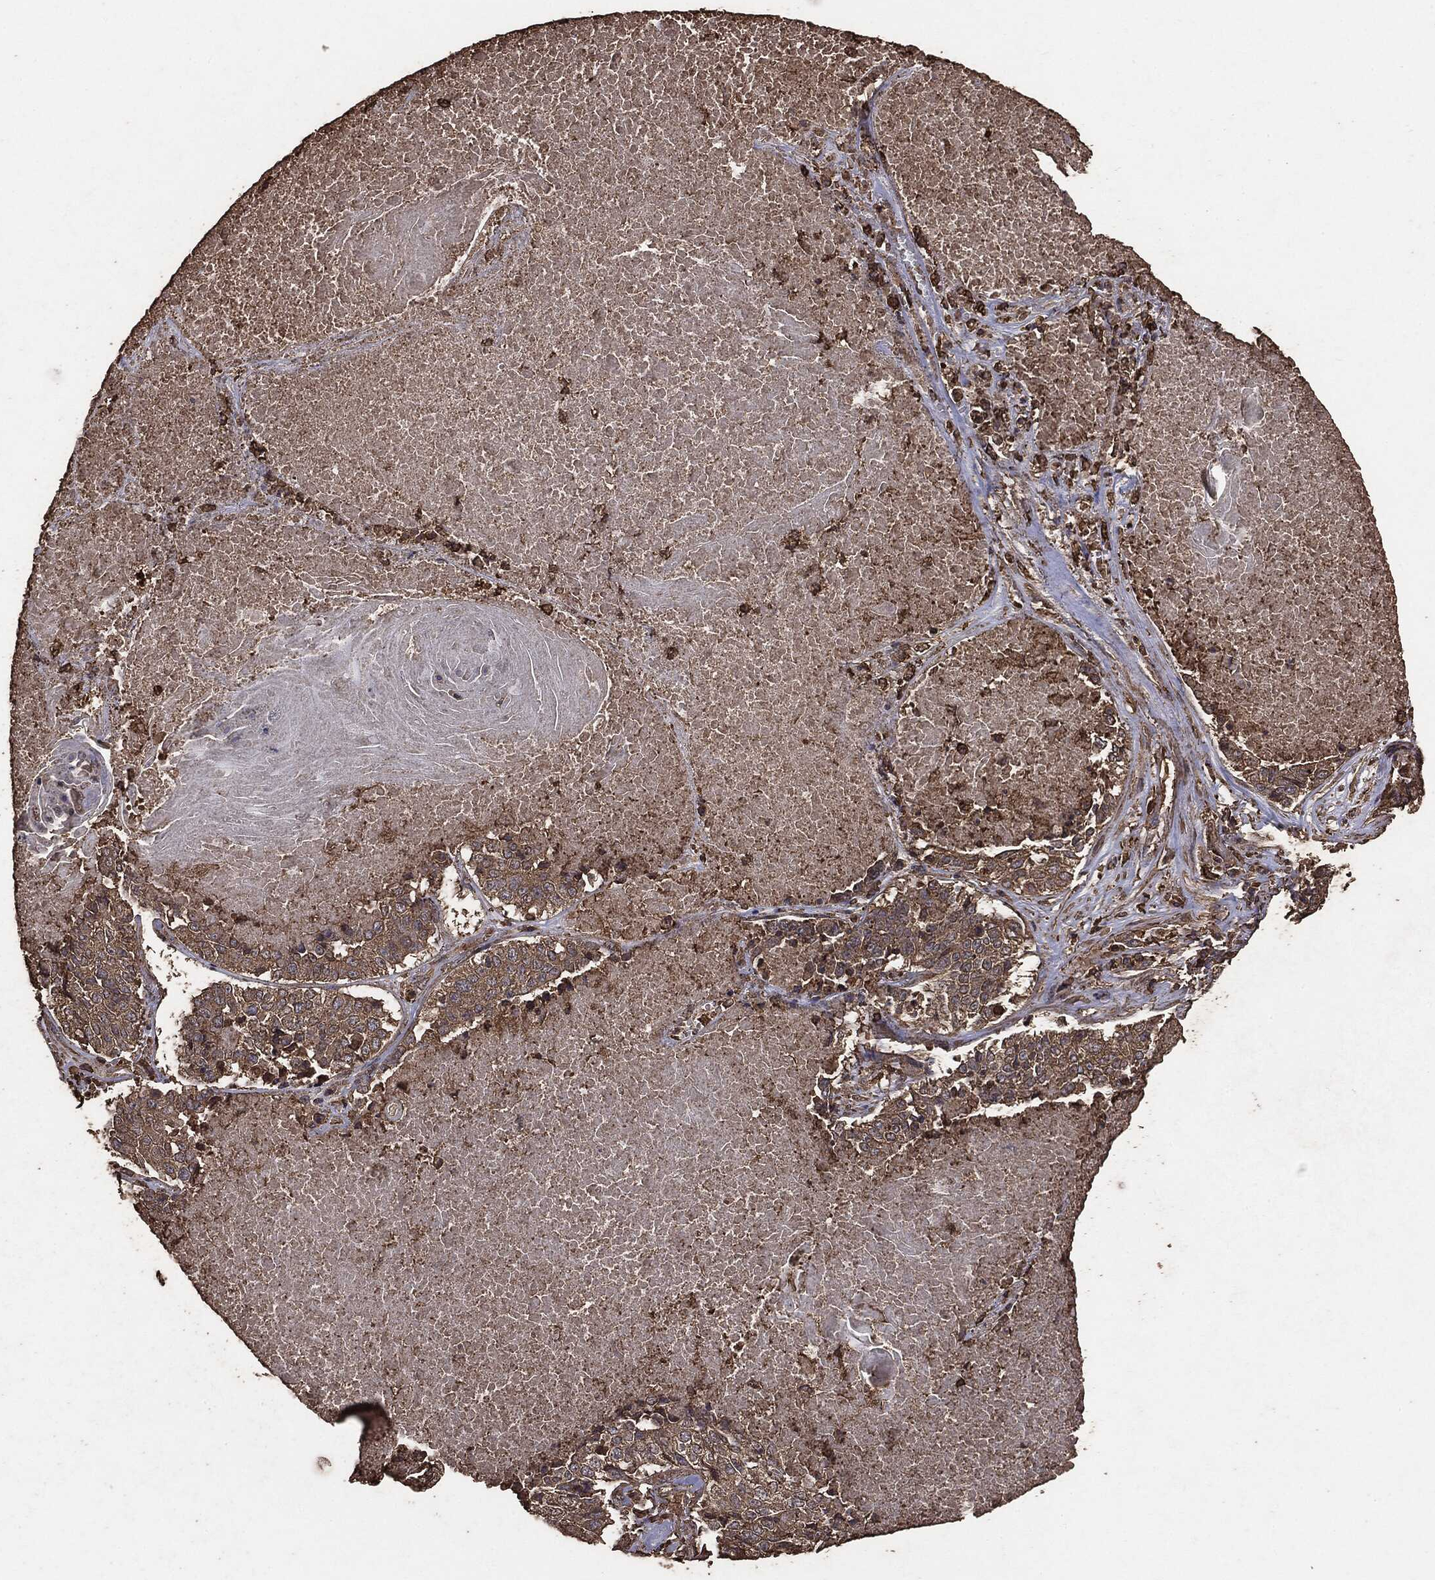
{"staining": {"intensity": "moderate", "quantity": ">75%", "location": "cytoplasmic/membranous"}, "tissue": "lung cancer", "cell_type": "Tumor cells", "image_type": "cancer", "snomed": [{"axis": "morphology", "description": "Squamous cell carcinoma, NOS"}, {"axis": "topography", "description": "Lung"}], "caption": "Immunohistochemical staining of lung cancer exhibits medium levels of moderate cytoplasmic/membranous expression in about >75% of tumor cells.", "gene": "MTOR", "patient": {"sex": "male", "age": 64}}